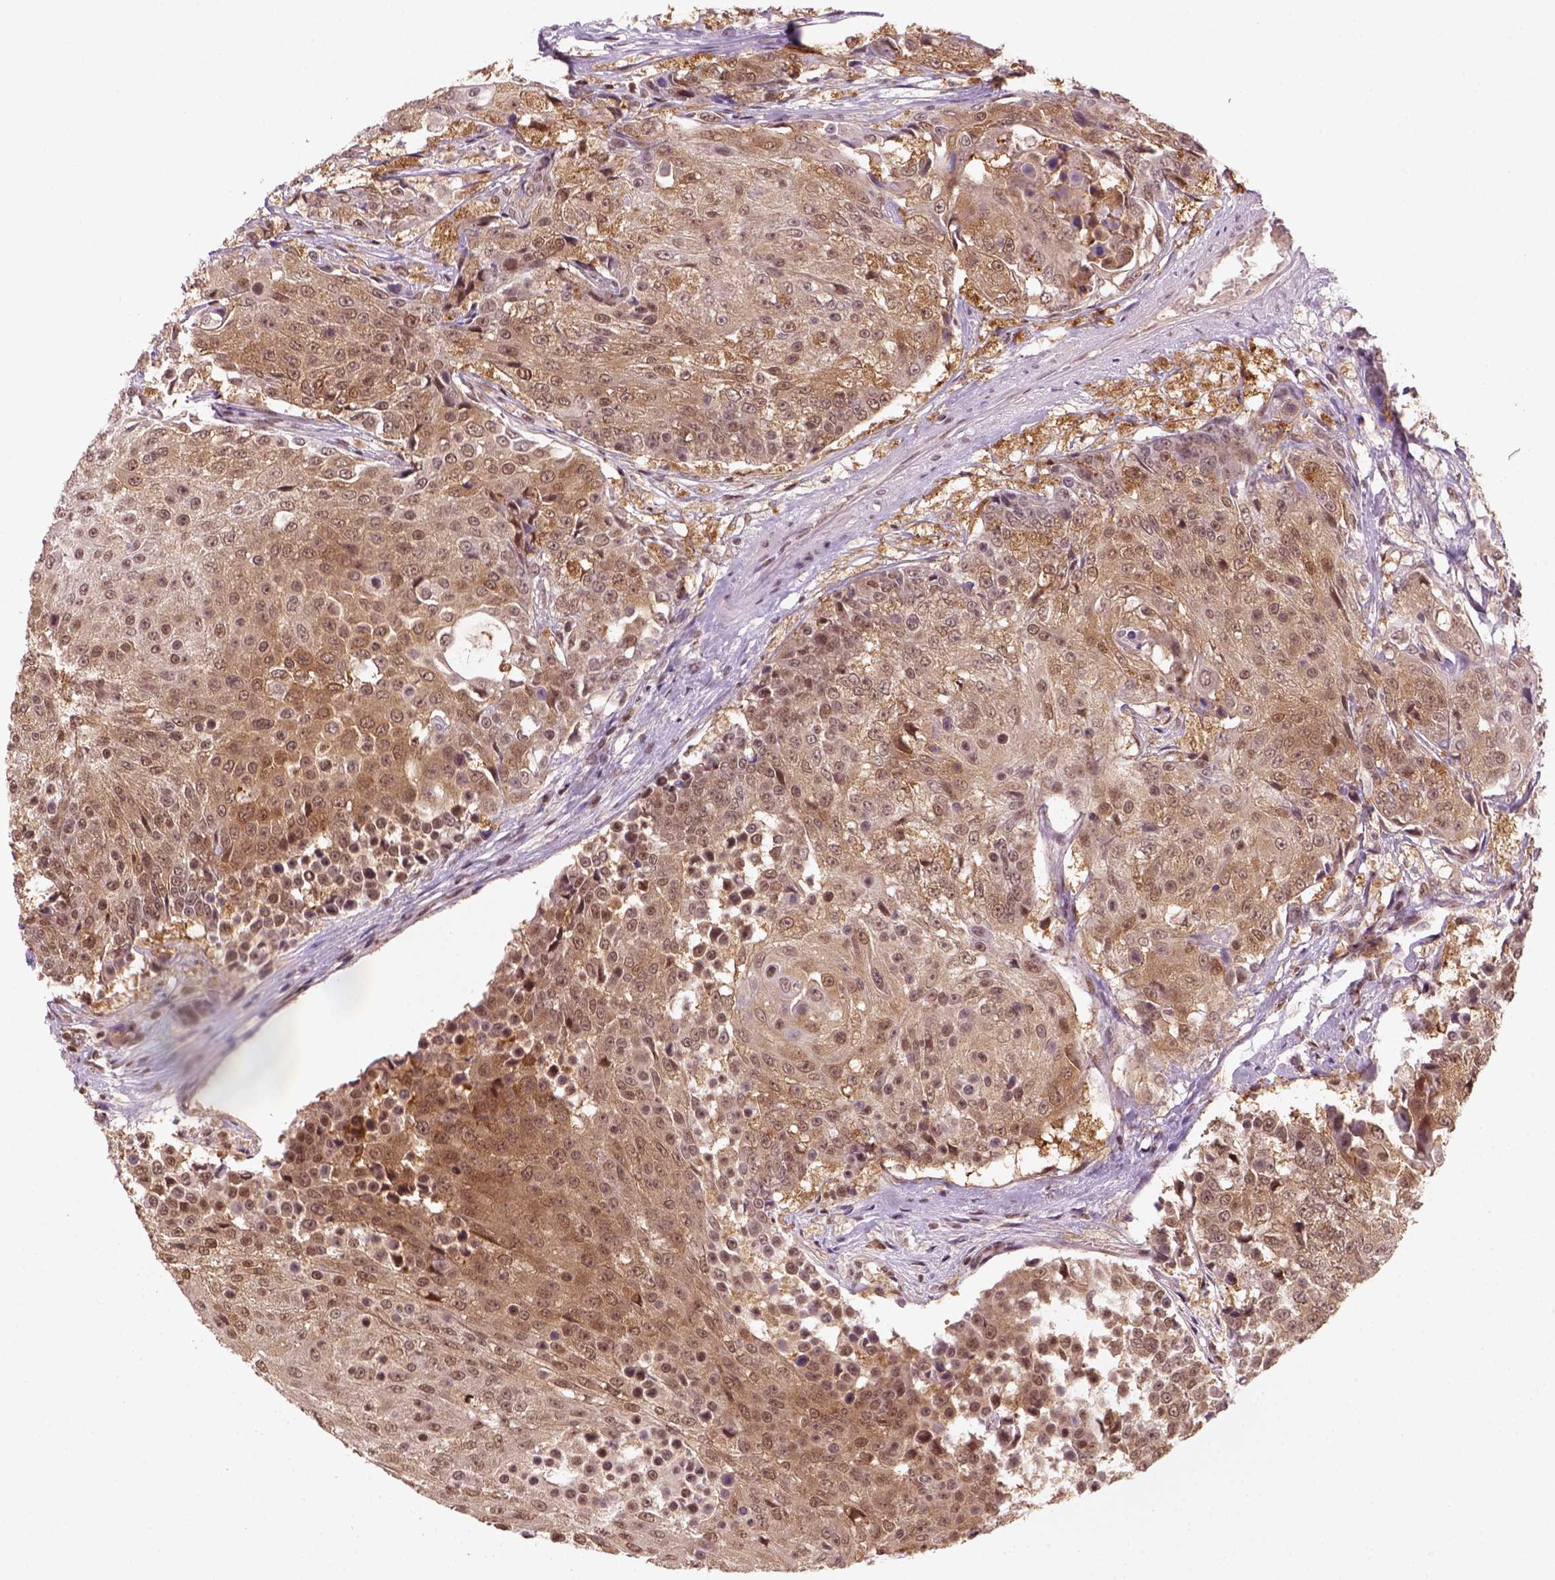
{"staining": {"intensity": "moderate", "quantity": ">75%", "location": "cytoplasmic/membranous,nuclear"}, "tissue": "urothelial cancer", "cell_type": "Tumor cells", "image_type": "cancer", "snomed": [{"axis": "morphology", "description": "Urothelial carcinoma, High grade"}, {"axis": "topography", "description": "Urinary bladder"}], "caption": "IHC micrograph of high-grade urothelial carcinoma stained for a protein (brown), which demonstrates medium levels of moderate cytoplasmic/membranous and nuclear positivity in approximately >75% of tumor cells.", "gene": "GOT1", "patient": {"sex": "female", "age": 63}}